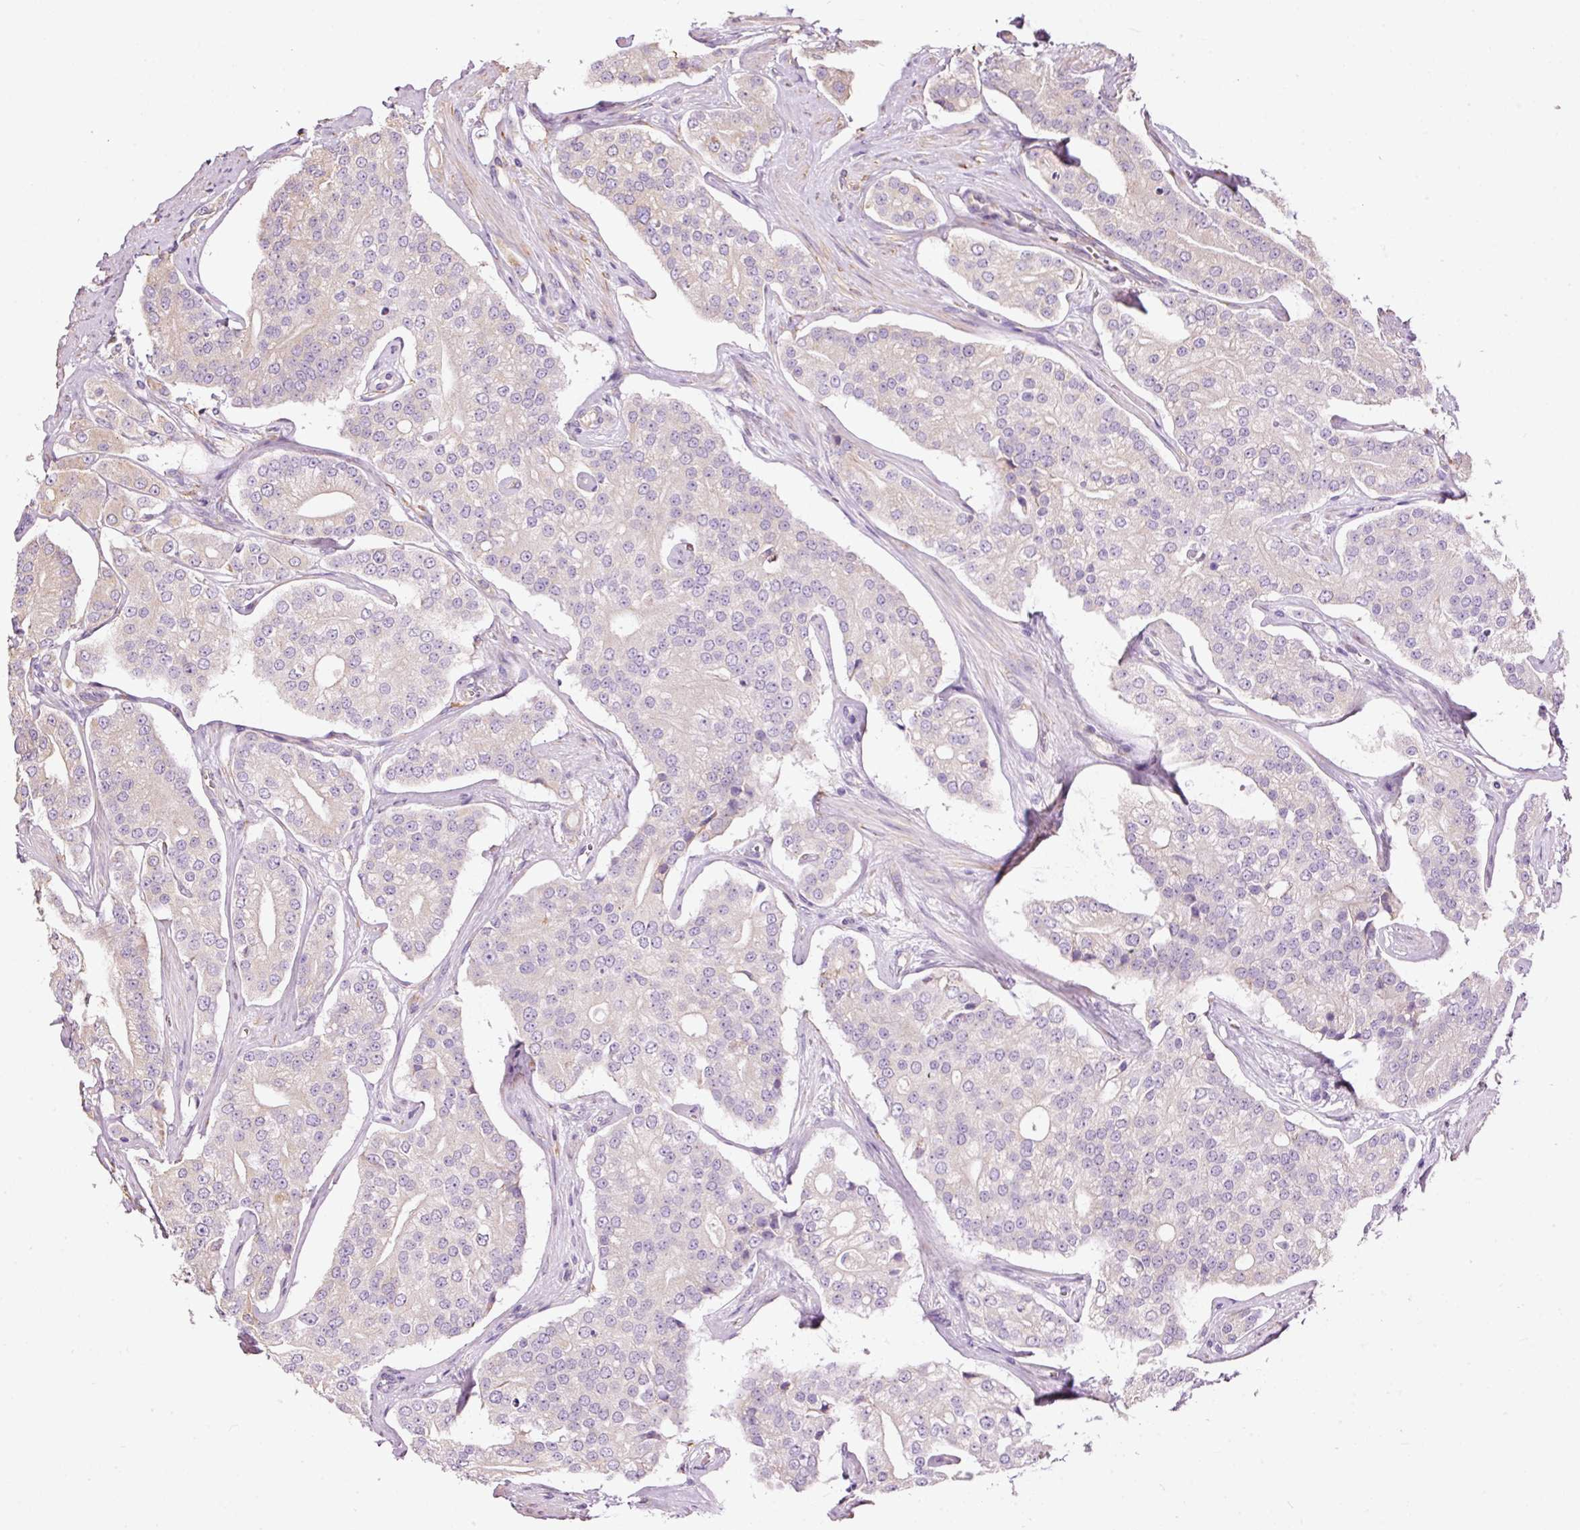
{"staining": {"intensity": "weak", "quantity": "<25%", "location": "cytoplasmic/membranous"}, "tissue": "prostate cancer", "cell_type": "Tumor cells", "image_type": "cancer", "snomed": [{"axis": "morphology", "description": "Adenocarcinoma, High grade"}, {"axis": "topography", "description": "Prostate"}], "caption": "IHC of human prostate cancer demonstrates no positivity in tumor cells.", "gene": "GCG", "patient": {"sex": "male", "age": 71}}